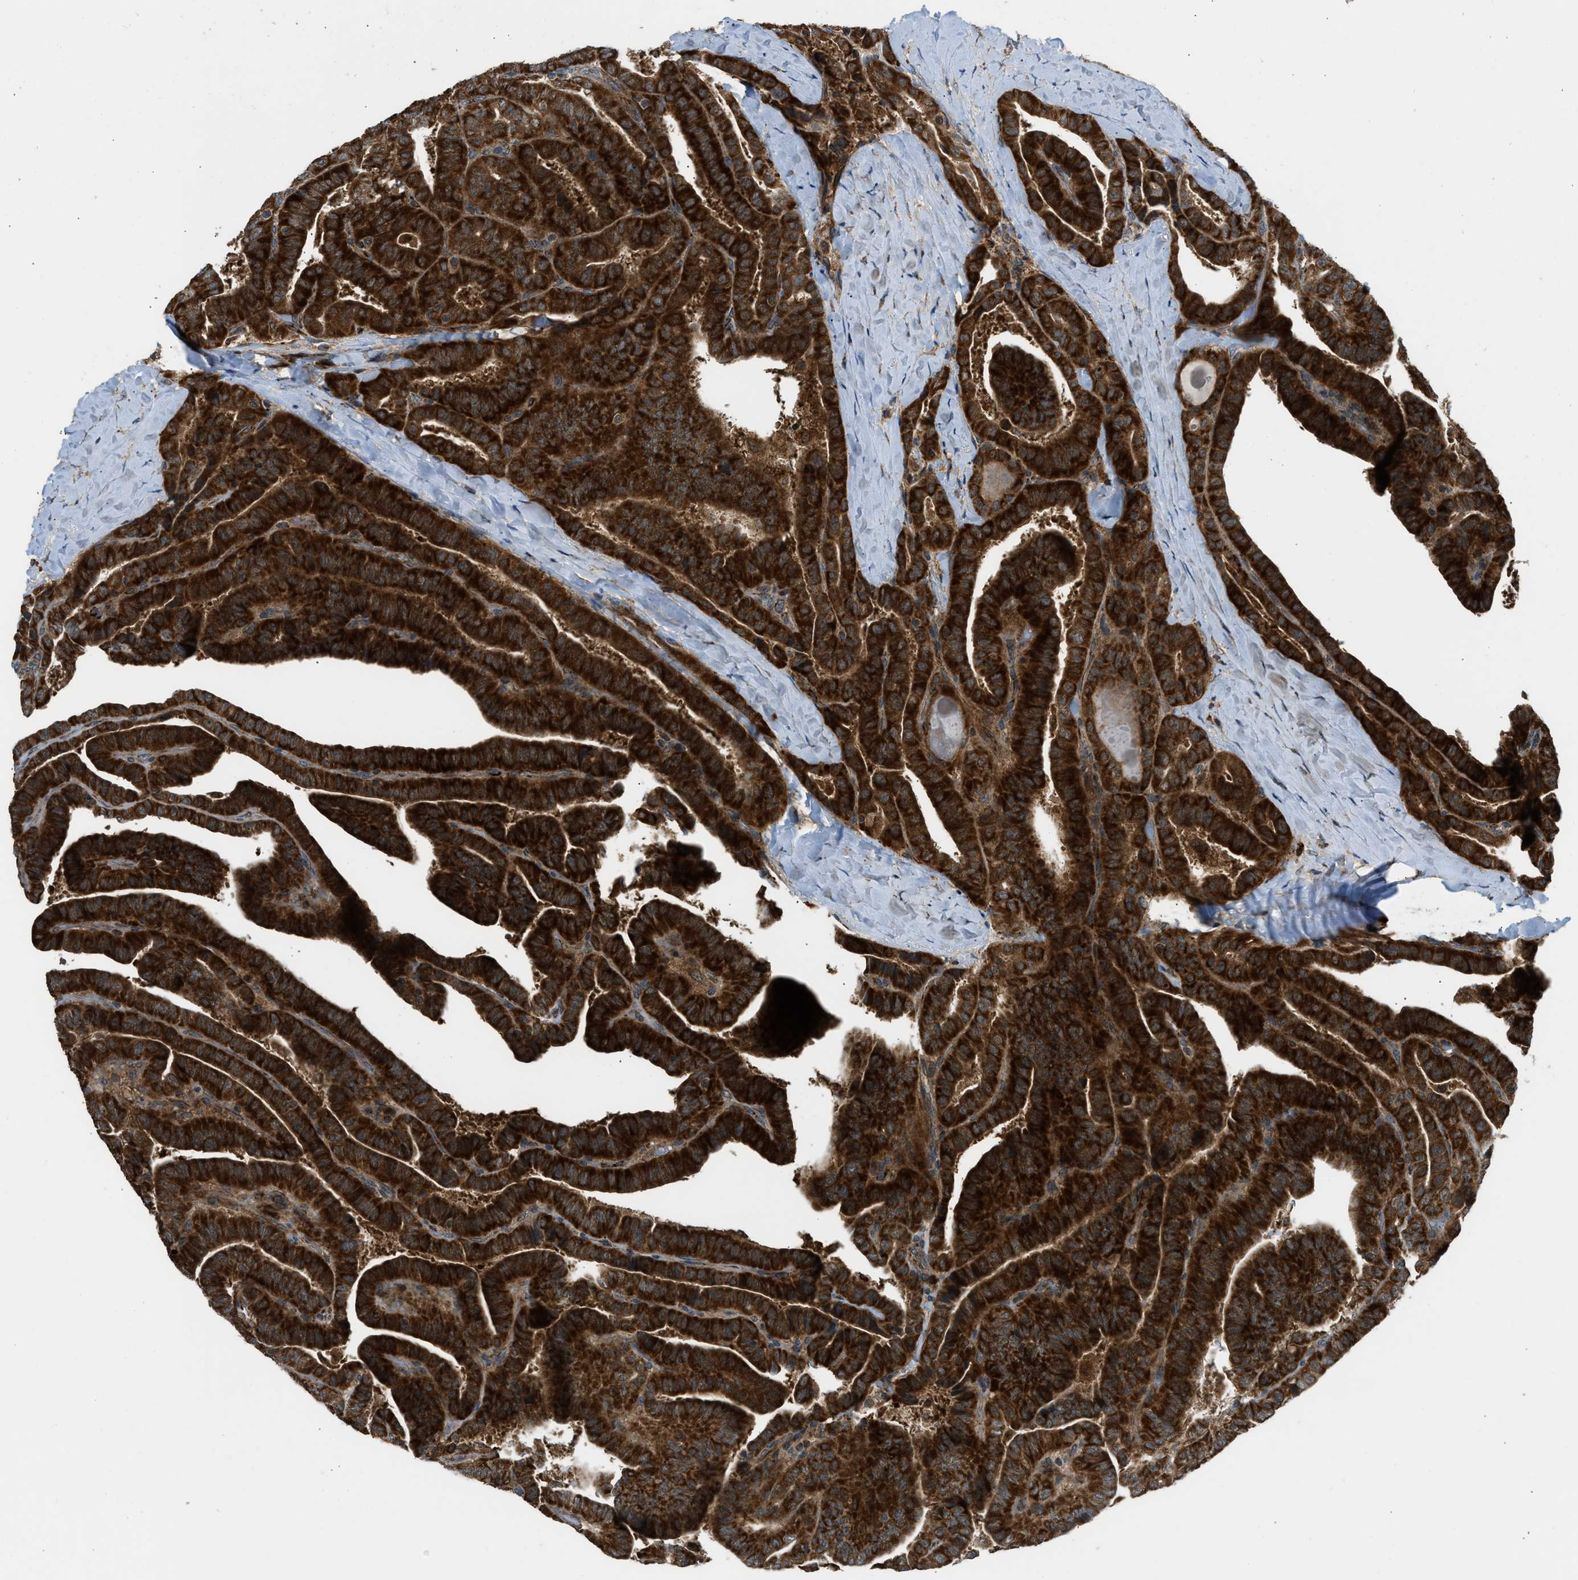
{"staining": {"intensity": "strong", "quantity": ">75%", "location": "cytoplasmic/membranous"}, "tissue": "thyroid cancer", "cell_type": "Tumor cells", "image_type": "cancer", "snomed": [{"axis": "morphology", "description": "Papillary adenocarcinoma, NOS"}, {"axis": "topography", "description": "Thyroid gland"}], "caption": "Protein analysis of thyroid cancer (papillary adenocarcinoma) tissue demonstrates strong cytoplasmic/membranous staining in about >75% of tumor cells.", "gene": "SESN2", "patient": {"sex": "male", "age": 77}}